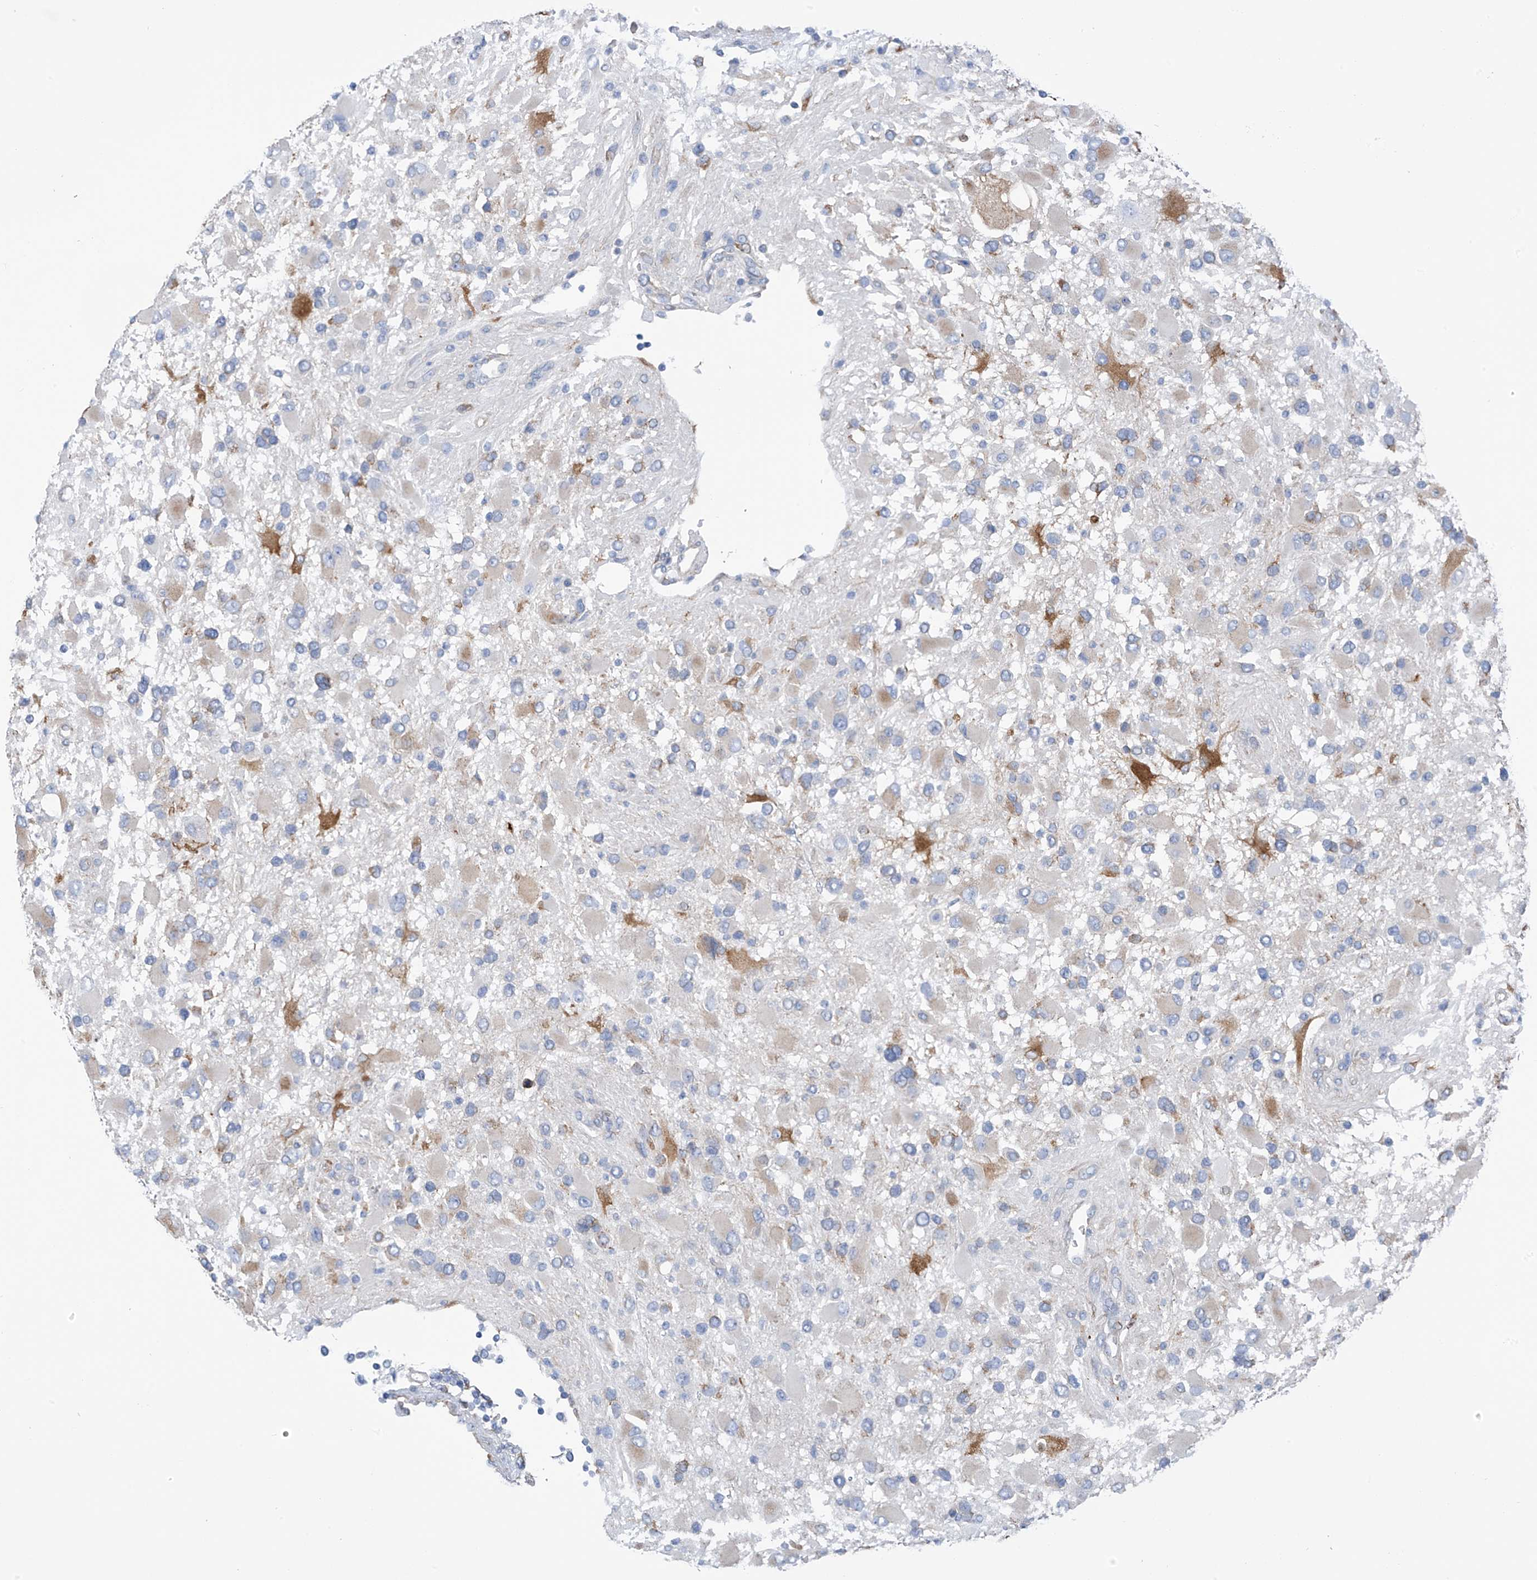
{"staining": {"intensity": "weak", "quantity": "<25%", "location": "cytoplasmic/membranous"}, "tissue": "glioma", "cell_type": "Tumor cells", "image_type": "cancer", "snomed": [{"axis": "morphology", "description": "Glioma, malignant, High grade"}, {"axis": "topography", "description": "Brain"}], "caption": "Immunohistochemical staining of human glioma reveals no significant expression in tumor cells.", "gene": "RCN2", "patient": {"sex": "male", "age": 53}}